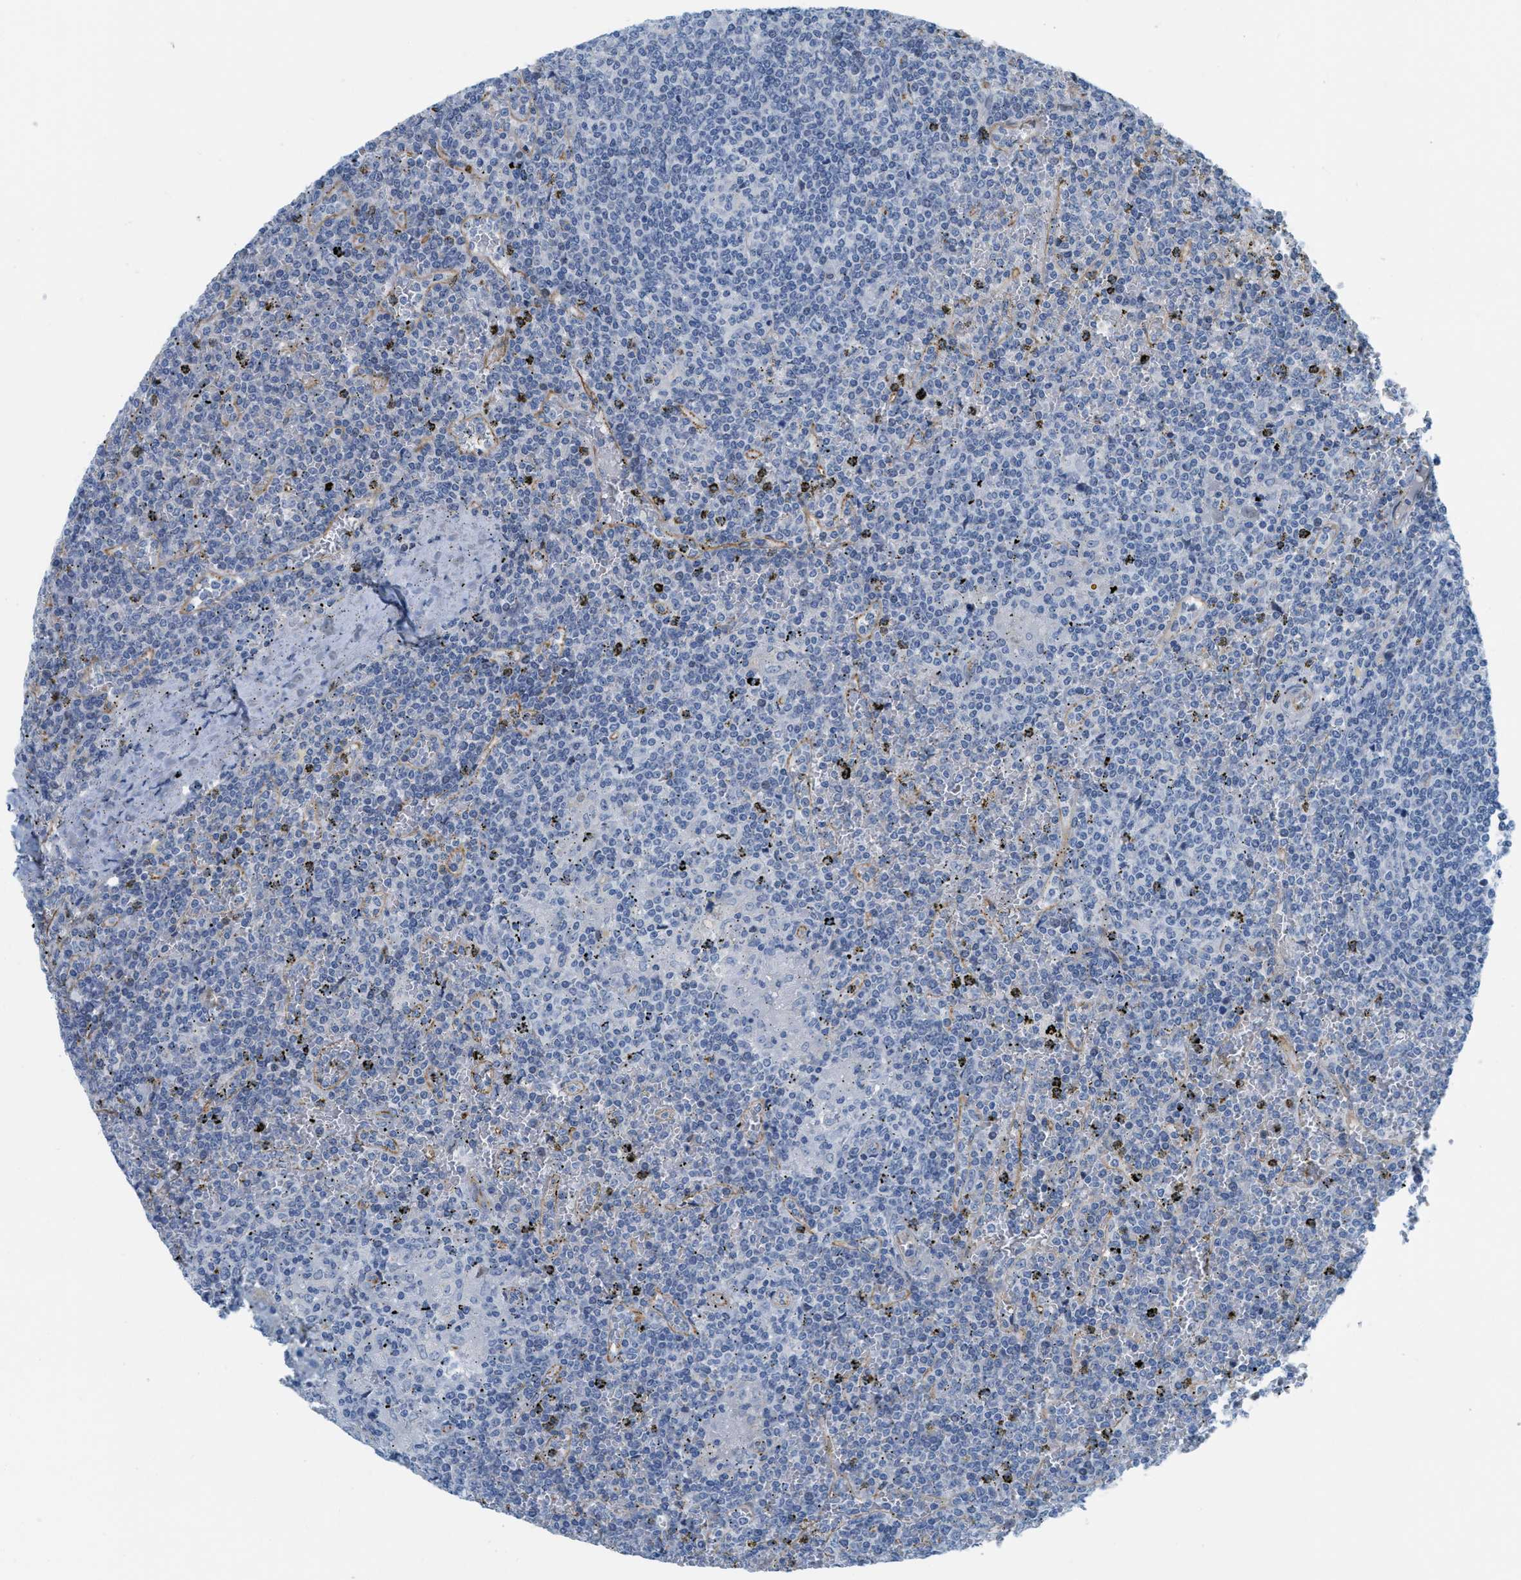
{"staining": {"intensity": "negative", "quantity": "none", "location": "none"}, "tissue": "lymphoma", "cell_type": "Tumor cells", "image_type": "cancer", "snomed": [{"axis": "morphology", "description": "Malignant lymphoma, non-Hodgkin's type, Low grade"}, {"axis": "topography", "description": "Spleen"}], "caption": "Immunohistochemistry (IHC) histopathology image of lymphoma stained for a protein (brown), which demonstrates no positivity in tumor cells. (Immunohistochemistry, brightfield microscopy, high magnification).", "gene": "SLC12A1", "patient": {"sex": "female", "age": 19}}